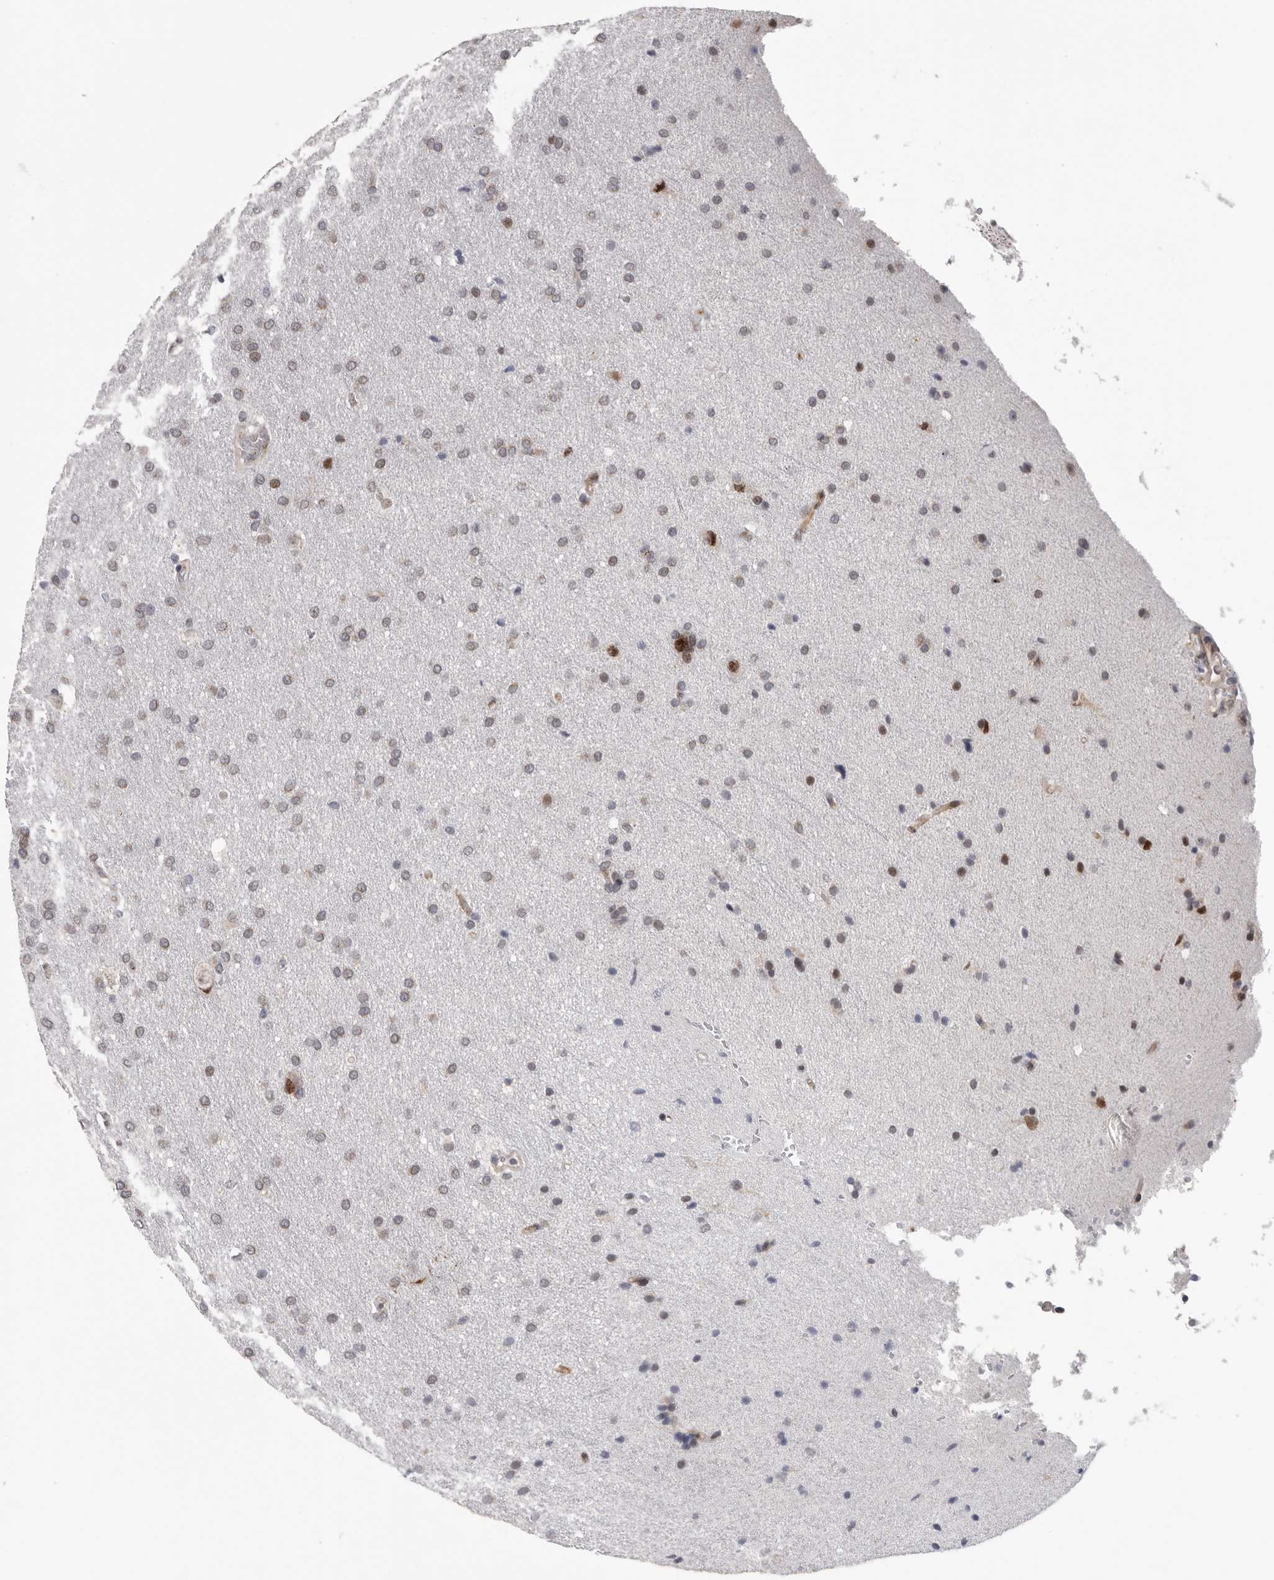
{"staining": {"intensity": "negative", "quantity": "none", "location": "none"}, "tissue": "glioma", "cell_type": "Tumor cells", "image_type": "cancer", "snomed": [{"axis": "morphology", "description": "Glioma, malignant, Low grade"}, {"axis": "topography", "description": "Brain"}], "caption": "A micrograph of human glioma is negative for staining in tumor cells.", "gene": "RALGPS2", "patient": {"sex": "female", "age": 37}}